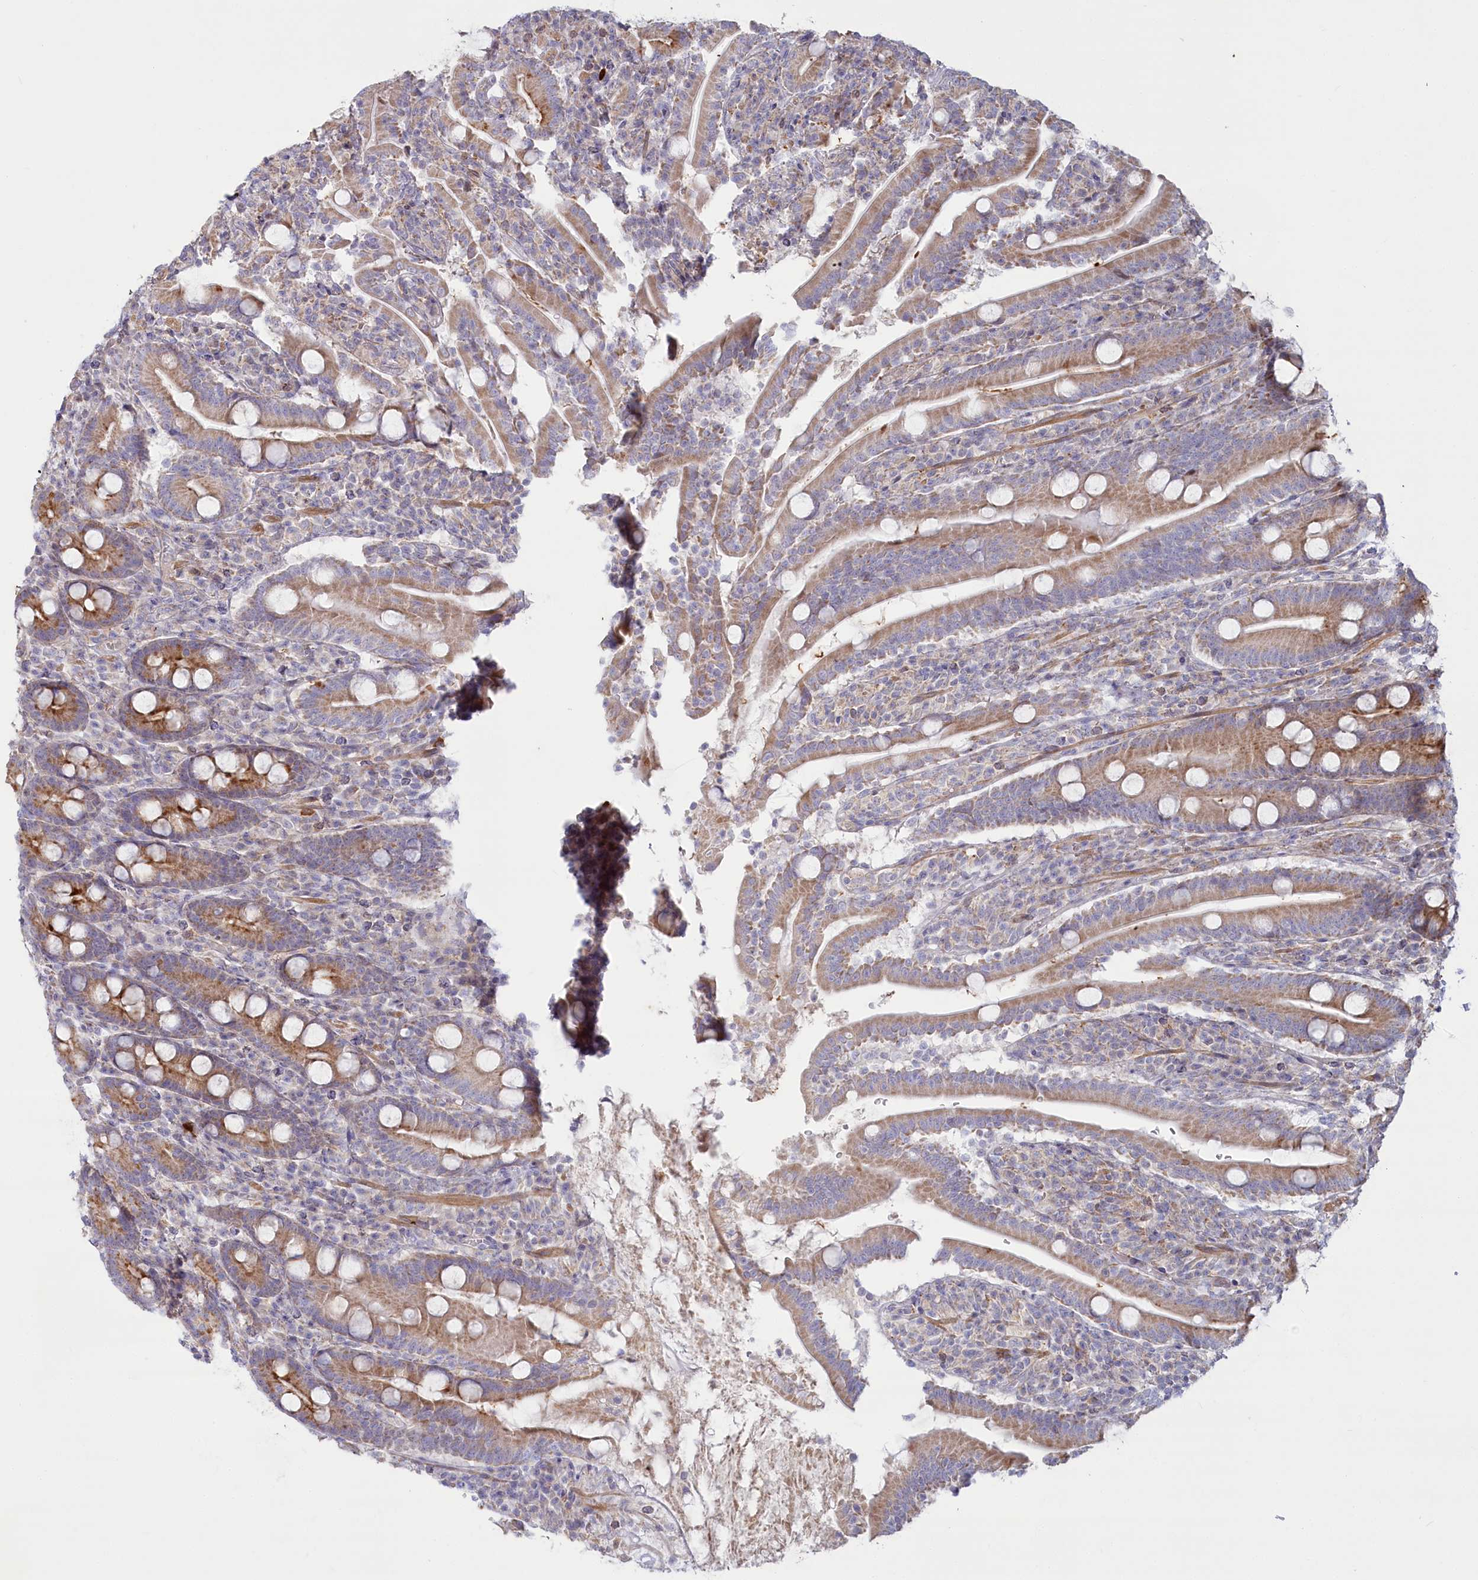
{"staining": {"intensity": "moderate", "quantity": ">75%", "location": "cytoplasmic/membranous"}, "tissue": "duodenum", "cell_type": "Glandular cells", "image_type": "normal", "snomed": [{"axis": "morphology", "description": "Normal tissue, NOS"}, {"axis": "topography", "description": "Duodenum"}], "caption": "Normal duodenum displays moderate cytoplasmic/membranous expression in approximately >75% of glandular cells (DAB (3,3'-diaminobenzidine) = brown stain, brightfield microscopy at high magnification)..", "gene": "MTG1", "patient": {"sex": "male", "age": 35}}